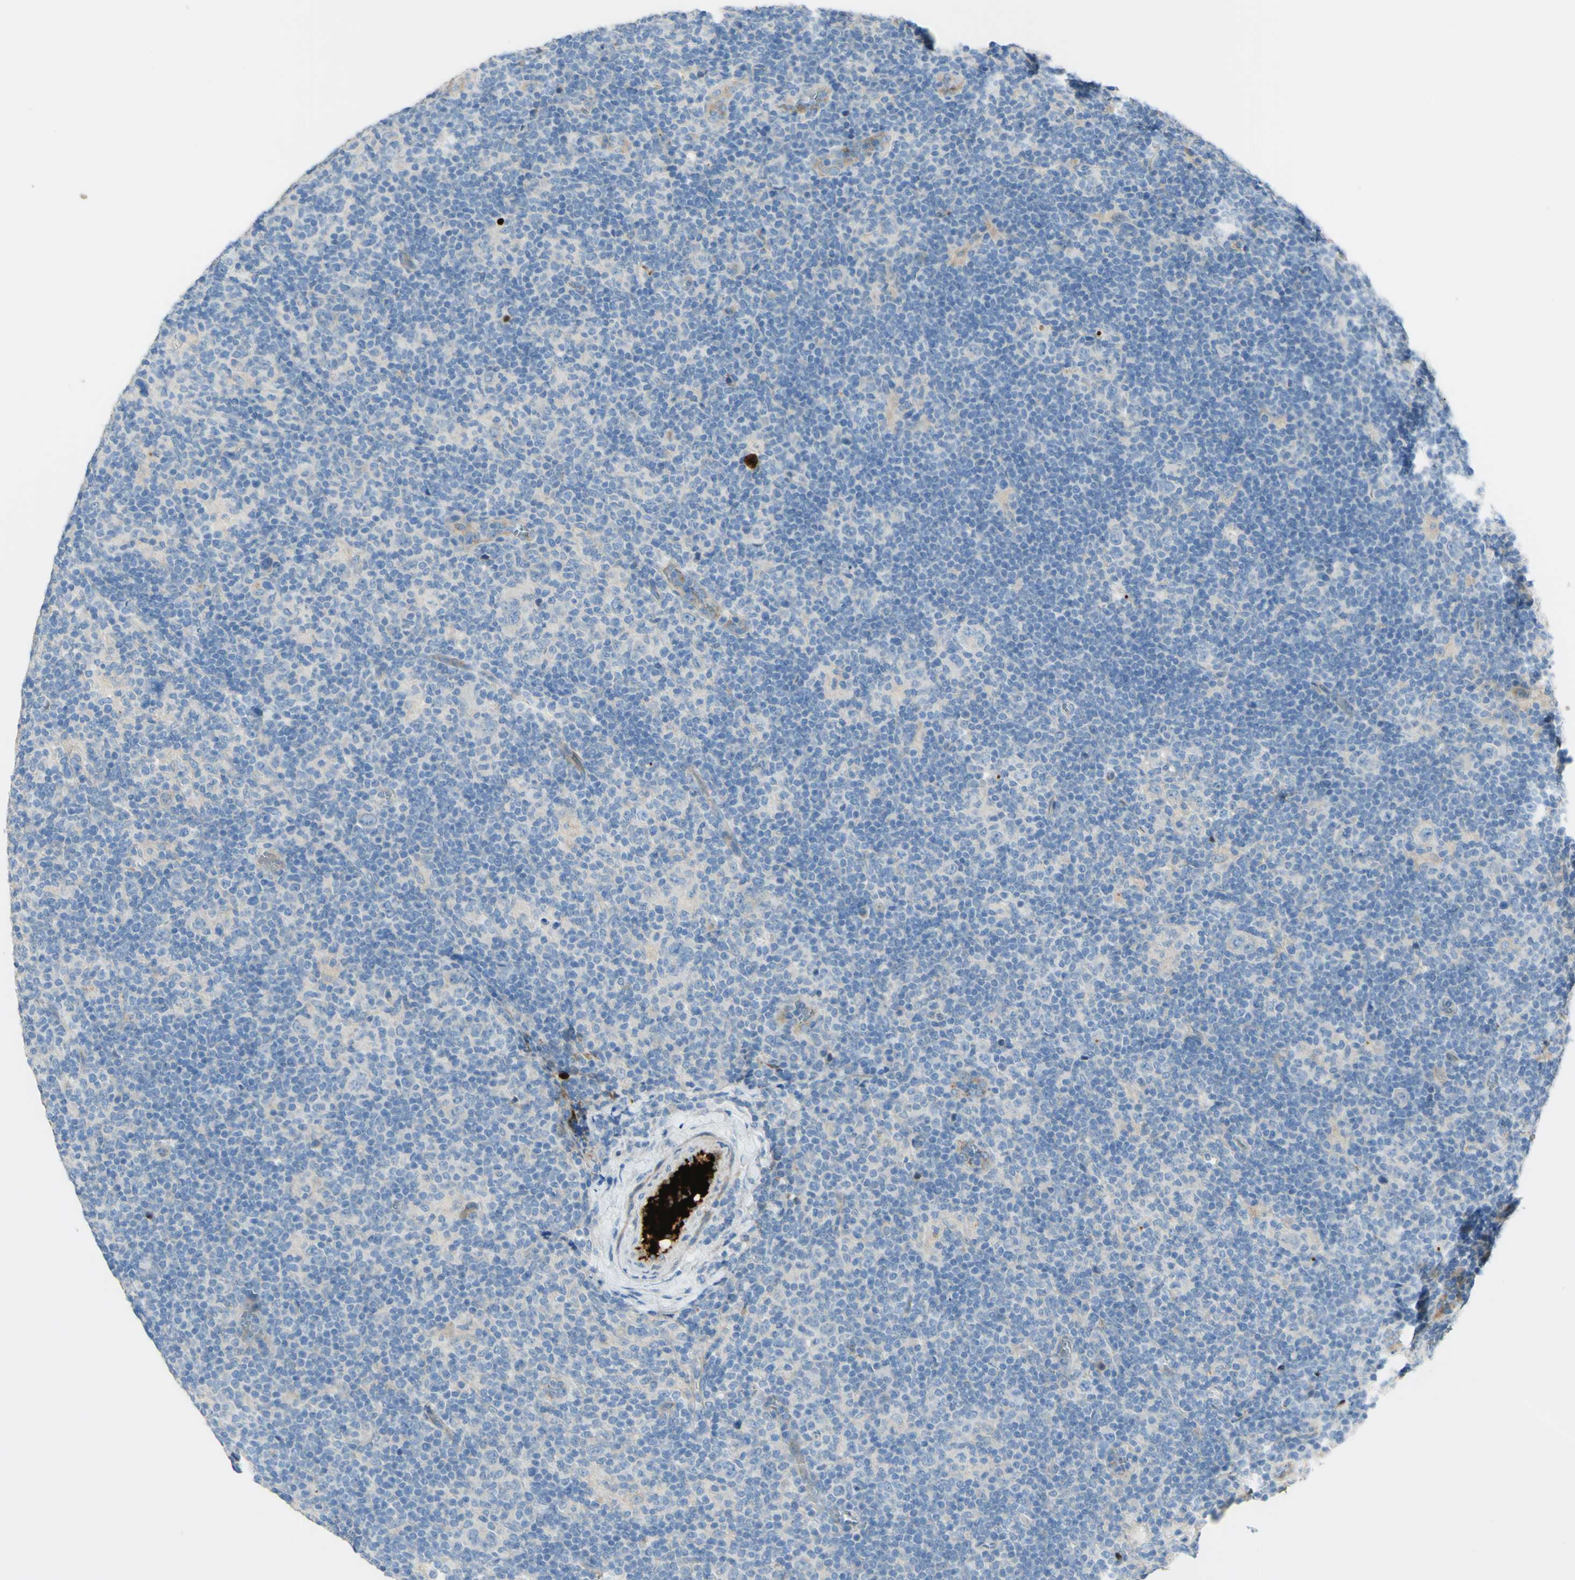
{"staining": {"intensity": "negative", "quantity": "none", "location": "none"}, "tissue": "lymphoma", "cell_type": "Tumor cells", "image_type": "cancer", "snomed": [{"axis": "morphology", "description": "Hodgkin's disease, NOS"}, {"axis": "topography", "description": "Lymph node"}], "caption": "DAB immunohistochemical staining of human lymphoma reveals no significant positivity in tumor cells.", "gene": "GAN", "patient": {"sex": "female", "age": 57}}